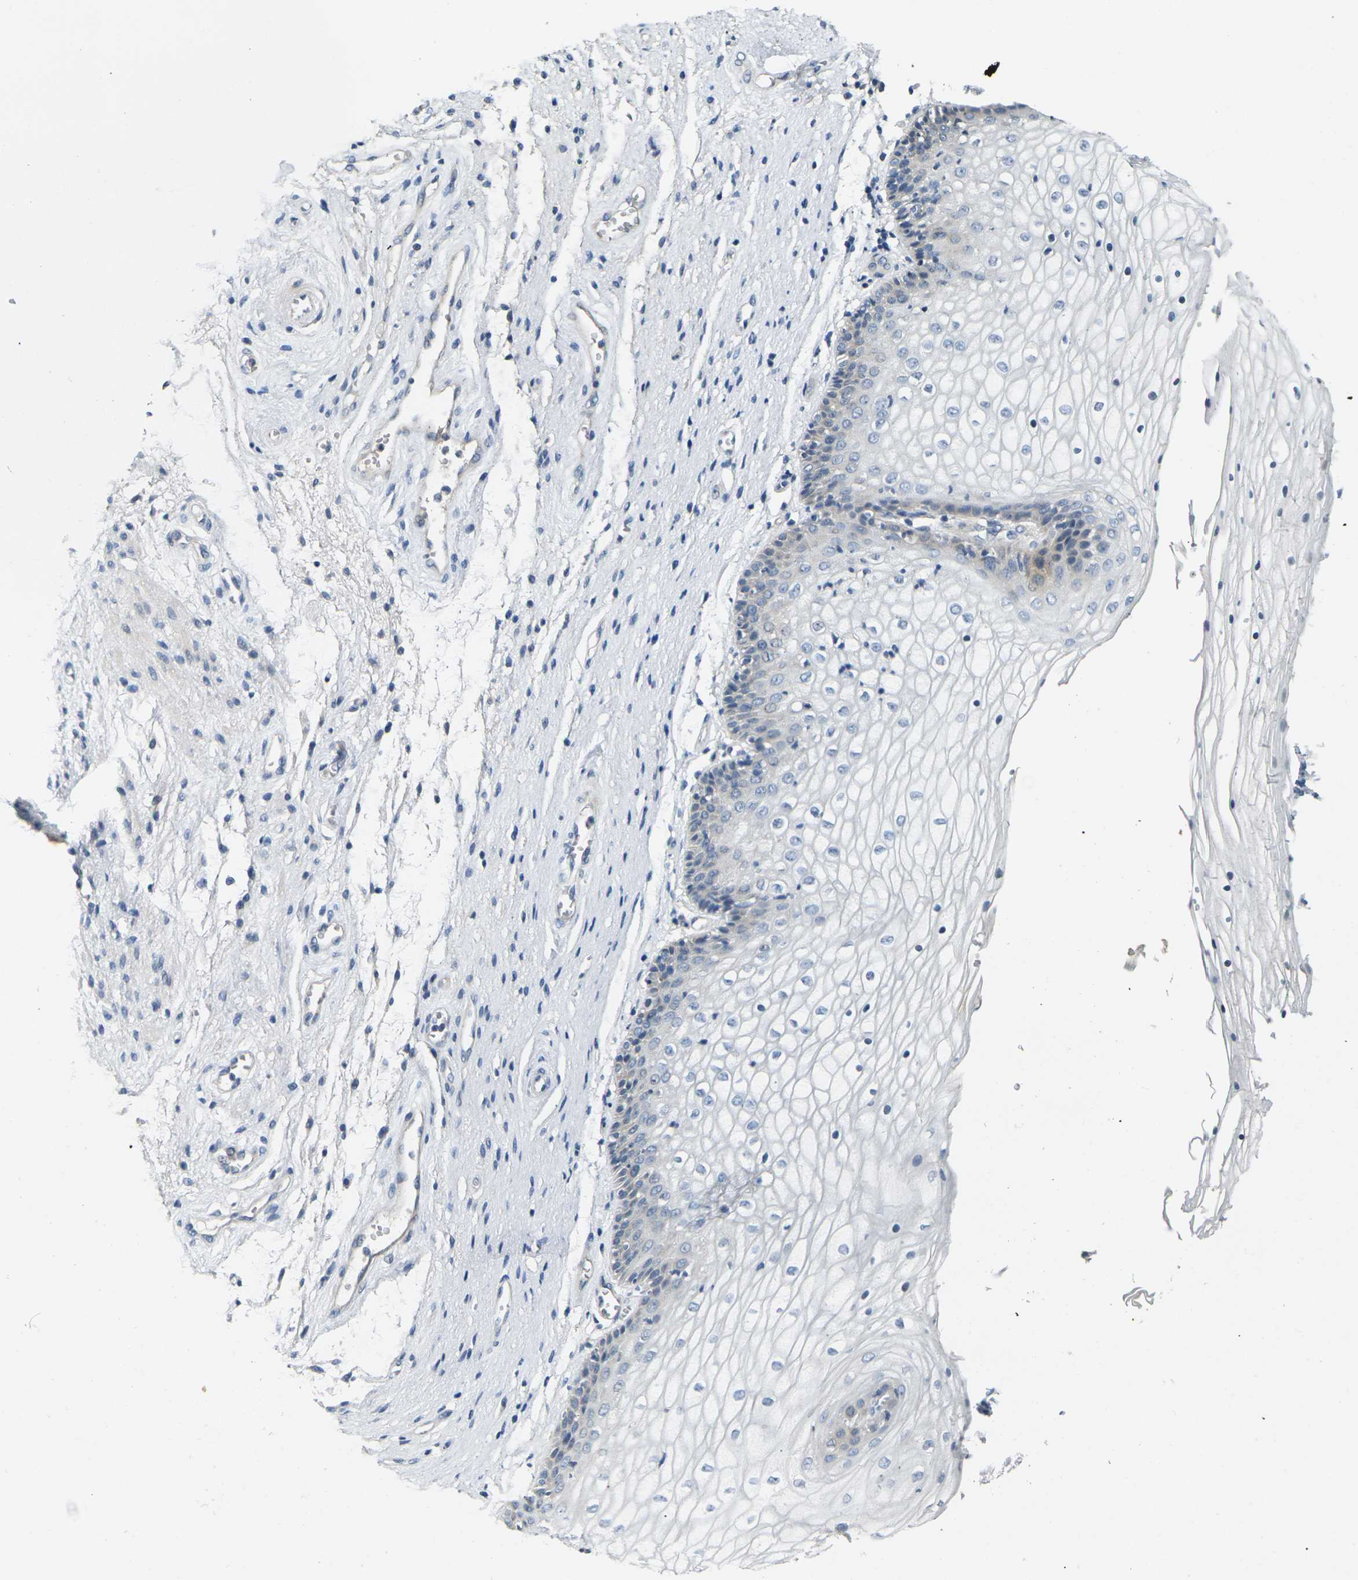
{"staining": {"intensity": "weak", "quantity": "<25%", "location": "cytoplasmic/membranous"}, "tissue": "vagina", "cell_type": "Squamous epithelial cells", "image_type": "normal", "snomed": [{"axis": "morphology", "description": "Normal tissue, NOS"}, {"axis": "topography", "description": "Vagina"}], "caption": "Immunohistochemistry of benign human vagina shows no positivity in squamous epithelial cells.", "gene": "SHISAL2B", "patient": {"sex": "female", "age": 34}}